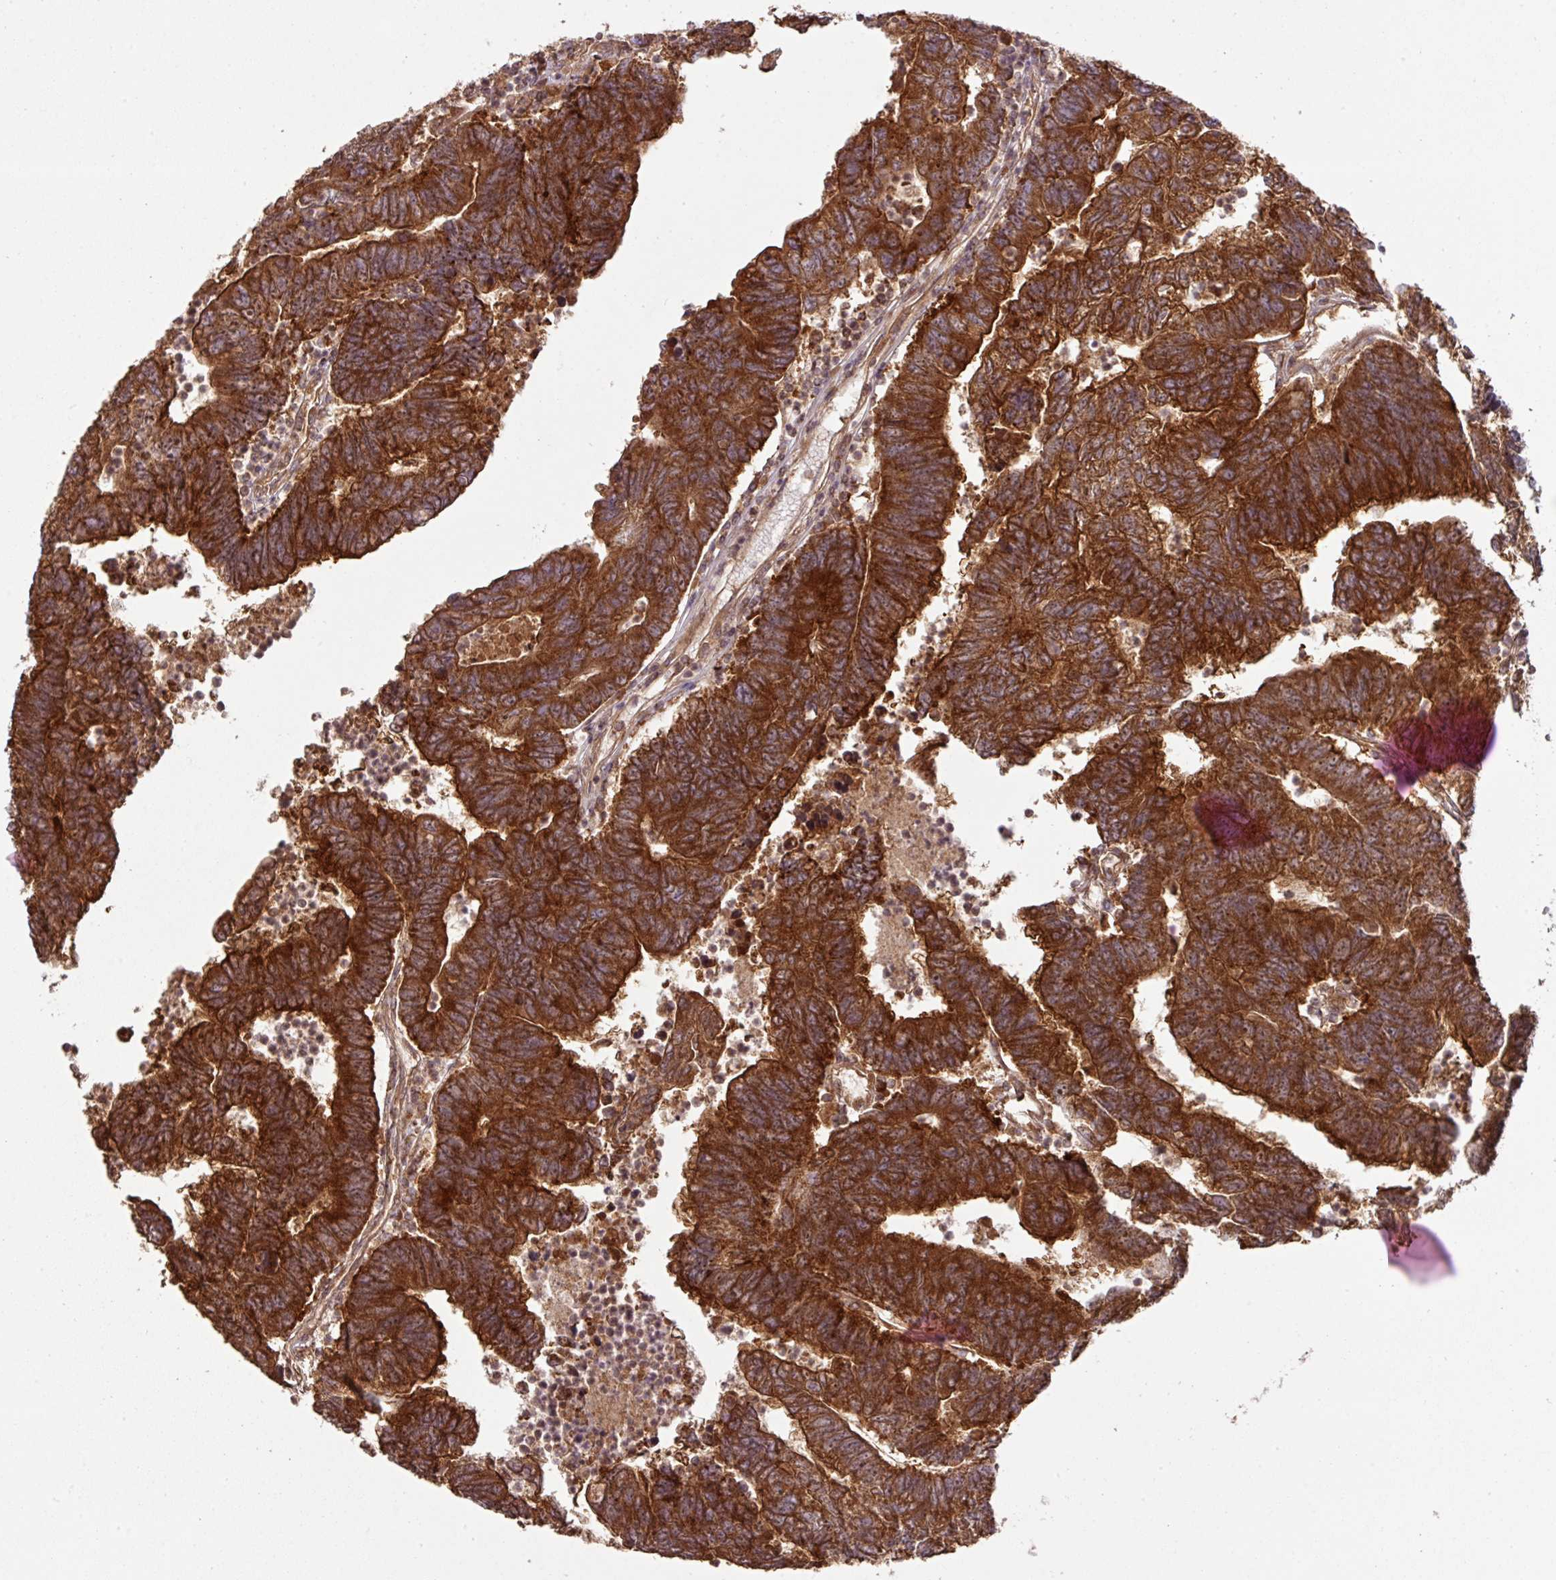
{"staining": {"intensity": "strong", "quantity": ">75%", "location": "cytoplasmic/membranous"}, "tissue": "colorectal cancer", "cell_type": "Tumor cells", "image_type": "cancer", "snomed": [{"axis": "morphology", "description": "Adenocarcinoma, NOS"}, {"axis": "topography", "description": "Colon"}], "caption": "Colorectal adenocarcinoma tissue shows strong cytoplasmic/membranous positivity in approximately >75% of tumor cells, visualized by immunohistochemistry. (DAB (3,3'-diaminobenzidine) IHC, brown staining for protein, blue staining for nuclei).", "gene": "MRRF", "patient": {"sex": "female", "age": 48}}